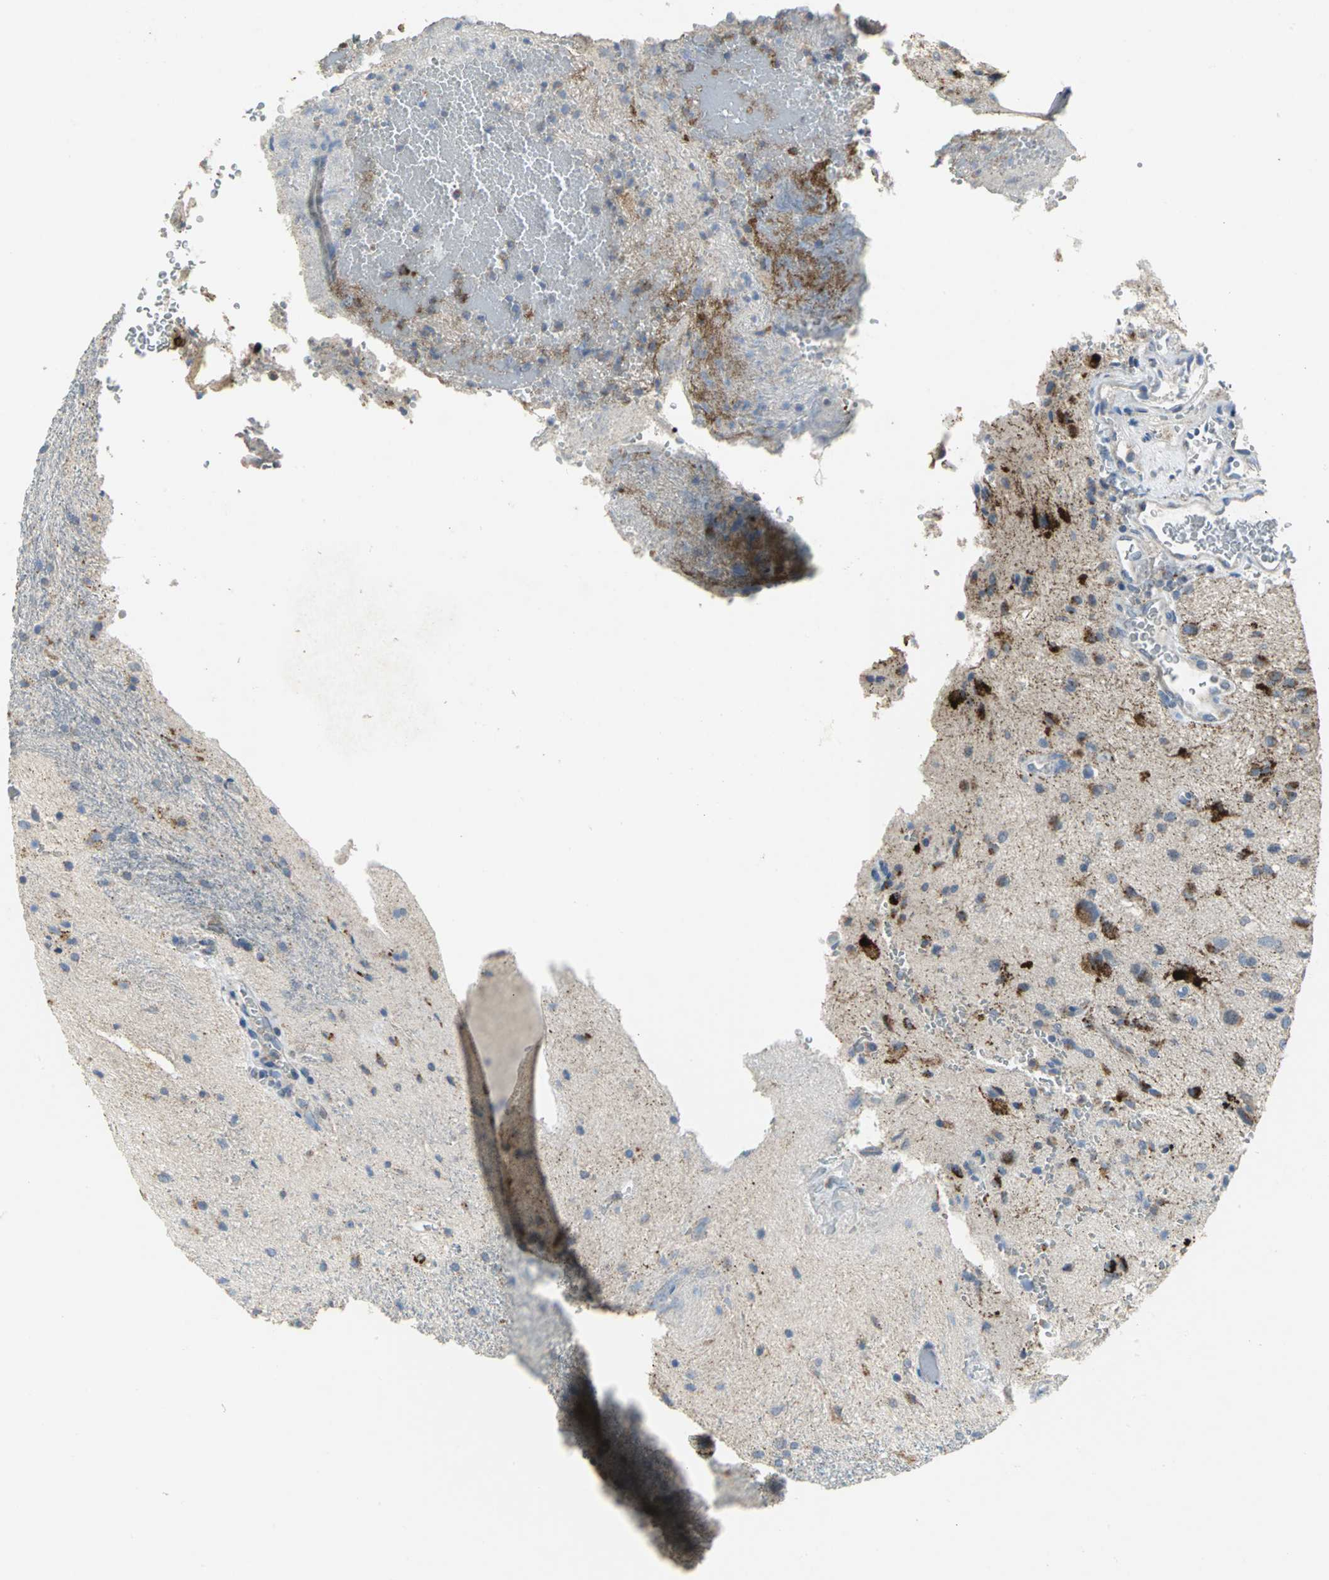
{"staining": {"intensity": "strong", "quantity": "<25%", "location": "cytoplasmic/membranous"}, "tissue": "glioma", "cell_type": "Tumor cells", "image_type": "cancer", "snomed": [{"axis": "morphology", "description": "Normal tissue, NOS"}, {"axis": "morphology", "description": "Glioma, malignant, High grade"}, {"axis": "topography", "description": "Cerebral cortex"}], "caption": "Tumor cells demonstrate medium levels of strong cytoplasmic/membranous positivity in about <25% of cells in human malignant glioma (high-grade).", "gene": "SPPL2B", "patient": {"sex": "male", "age": 56}}